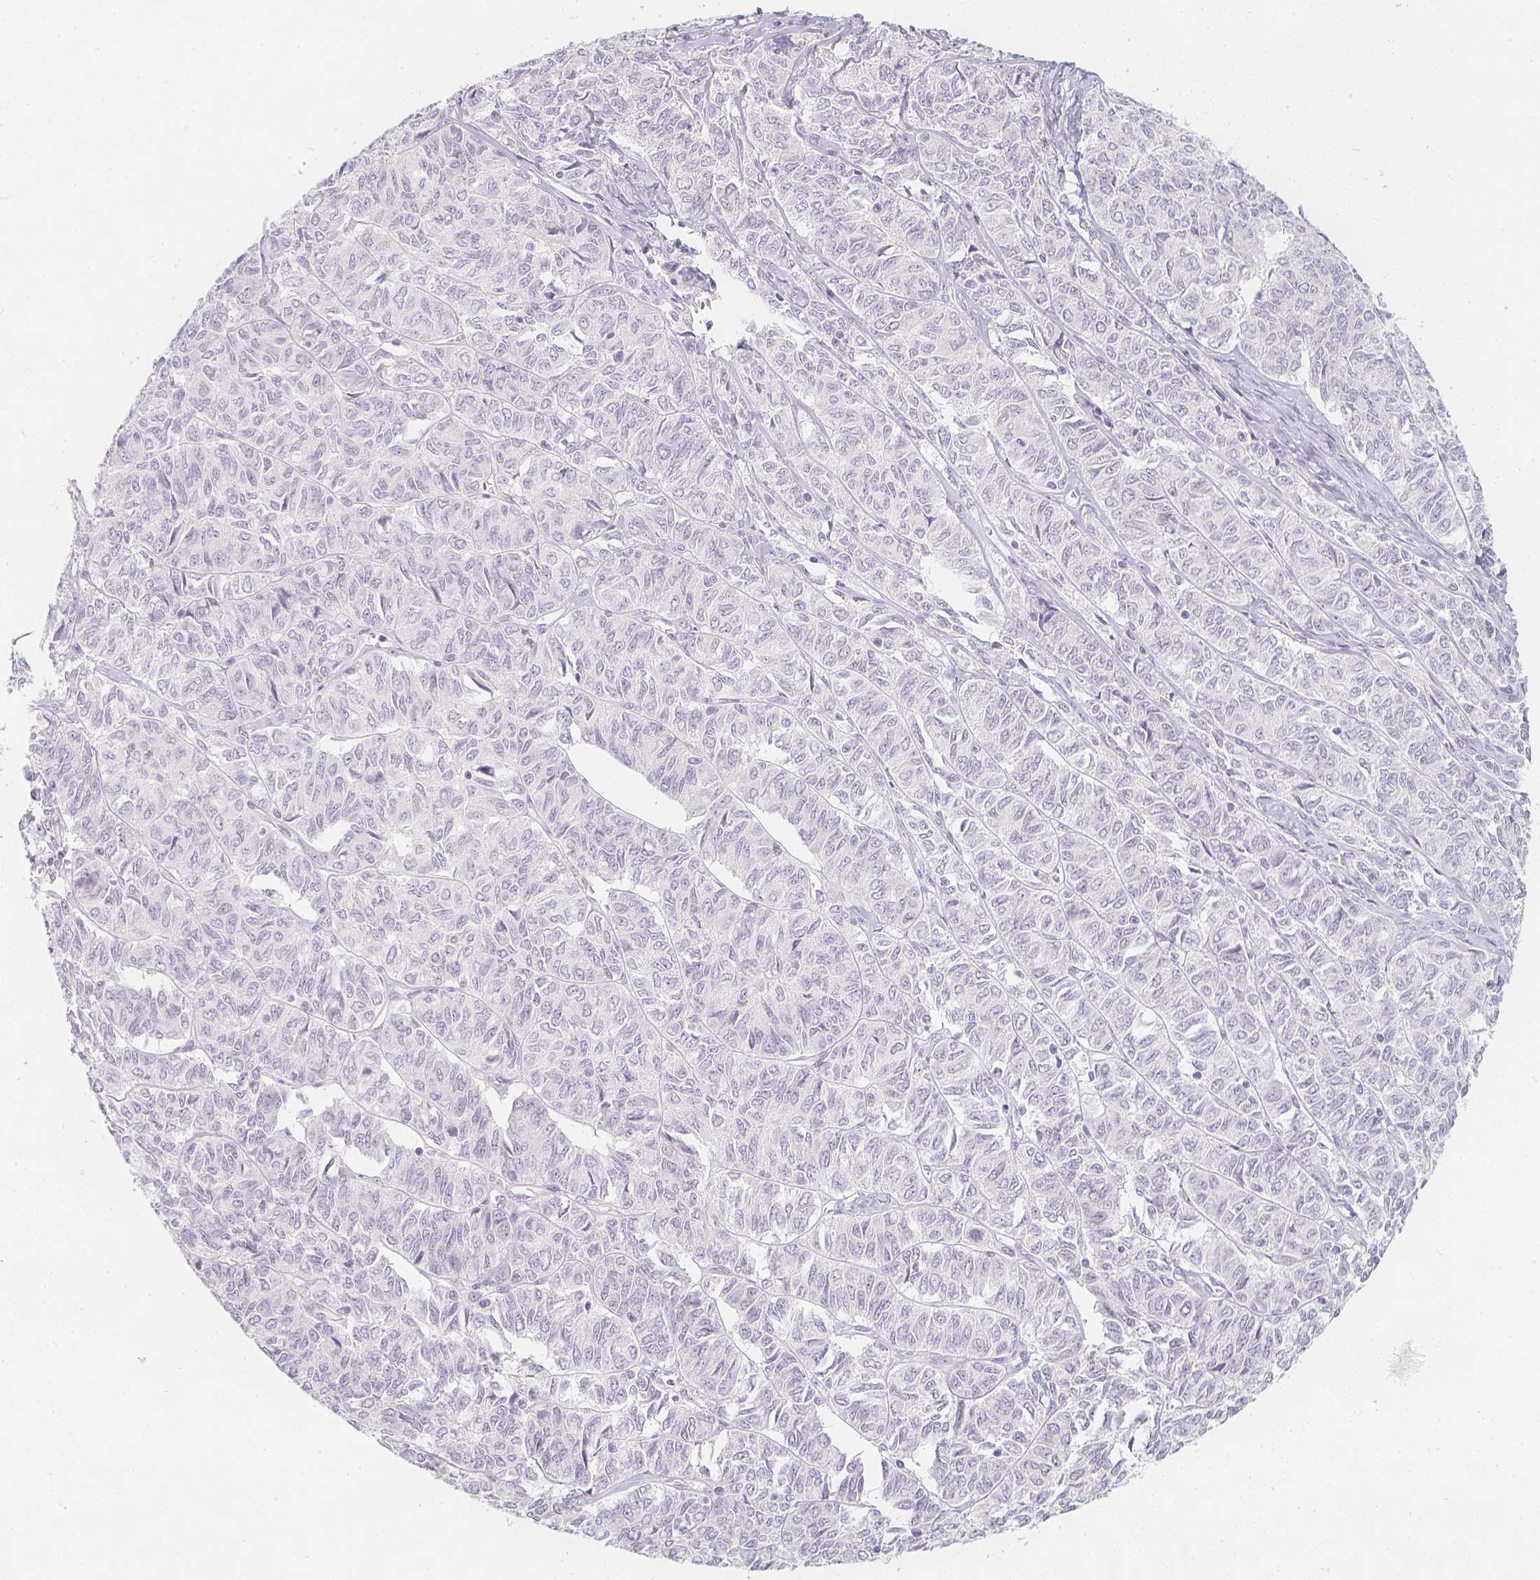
{"staining": {"intensity": "negative", "quantity": "none", "location": "none"}, "tissue": "ovarian cancer", "cell_type": "Tumor cells", "image_type": "cancer", "snomed": [{"axis": "morphology", "description": "Carcinoma, endometroid"}, {"axis": "topography", "description": "Ovary"}], "caption": "Photomicrograph shows no protein expression in tumor cells of ovarian cancer tissue.", "gene": "SLC18A1", "patient": {"sex": "female", "age": 80}}